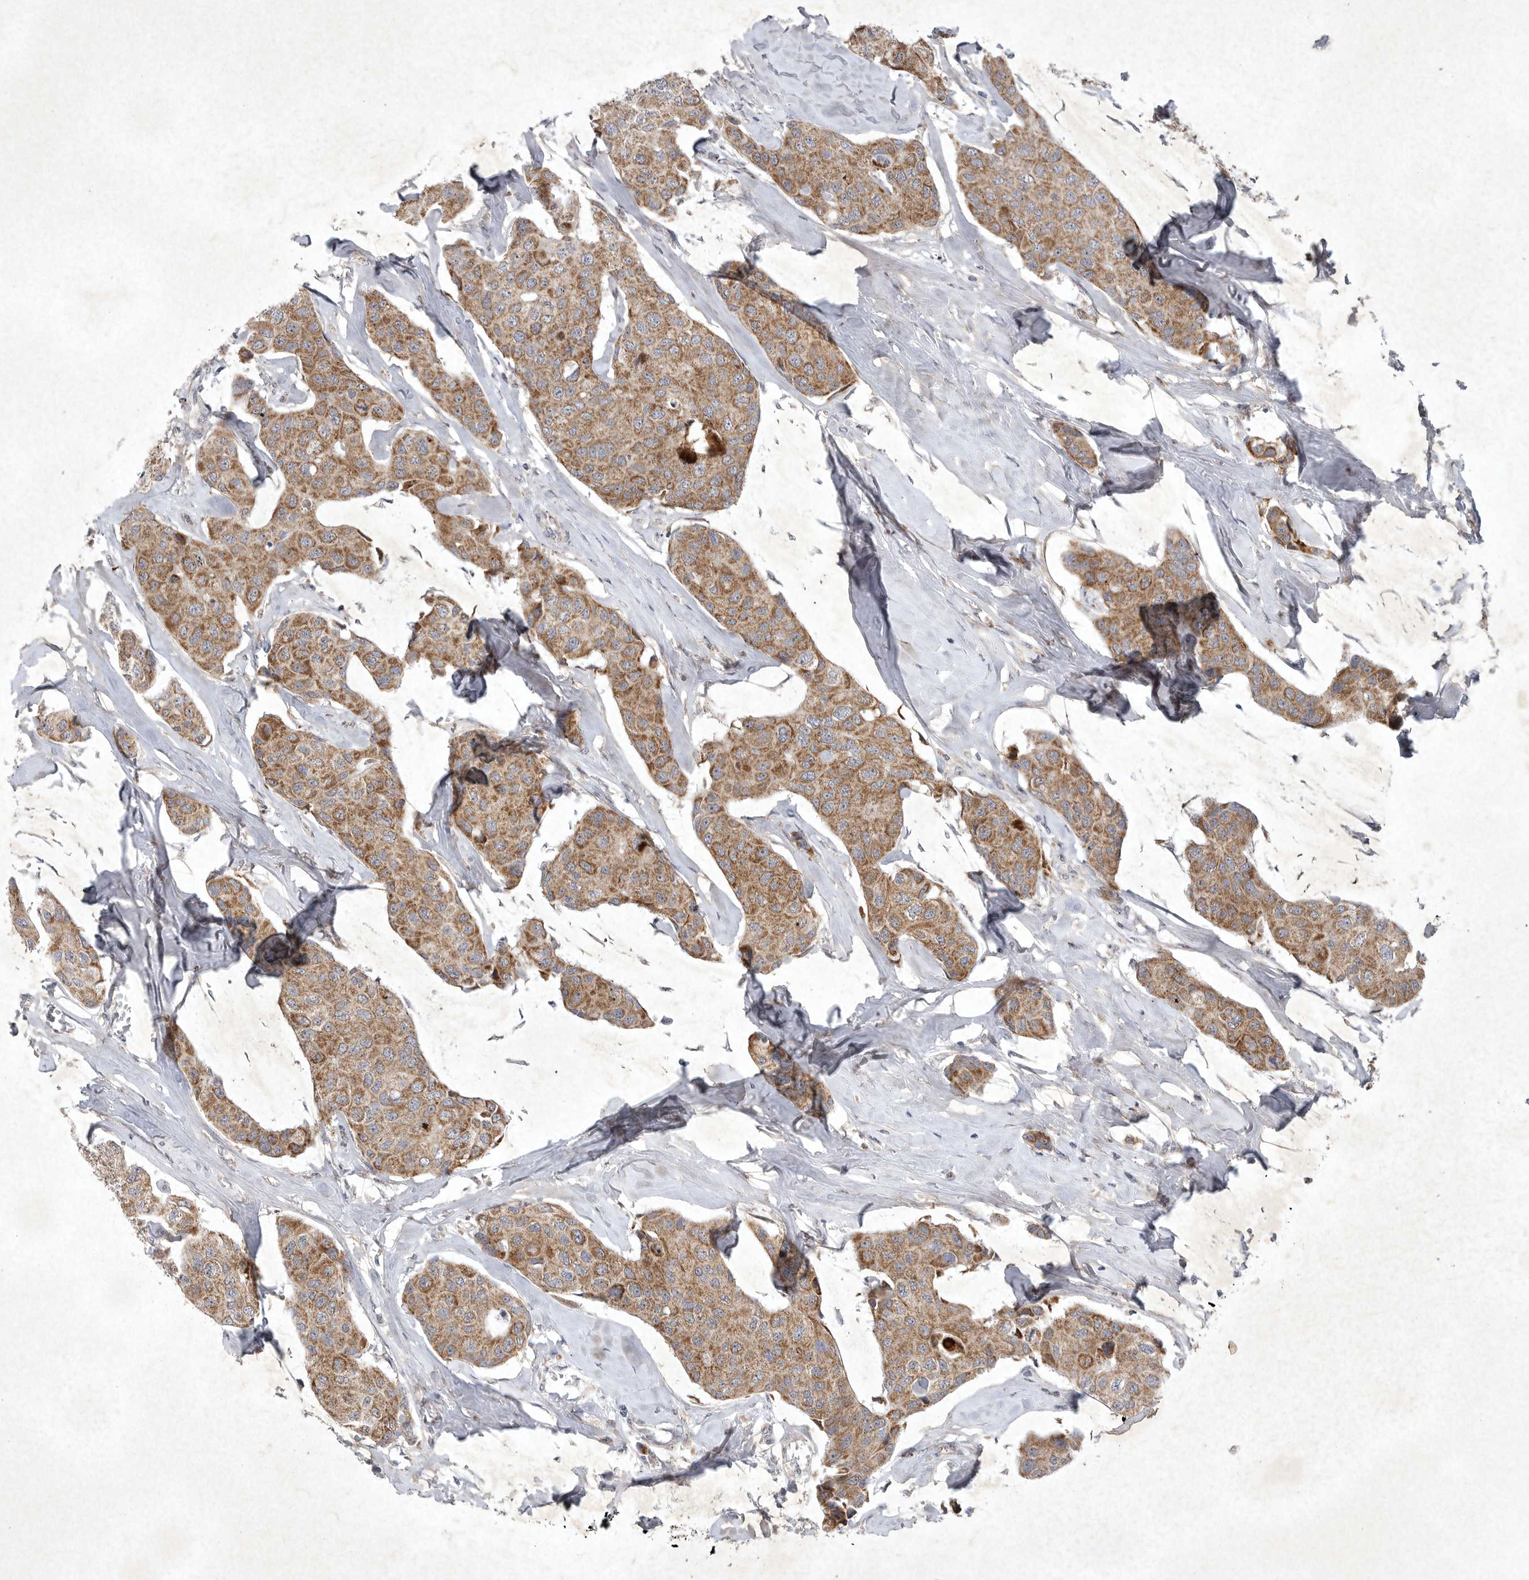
{"staining": {"intensity": "moderate", "quantity": ">75%", "location": "cytoplasmic/membranous"}, "tissue": "breast cancer", "cell_type": "Tumor cells", "image_type": "cancer", "snomed": [{"axis": "morphology", "description": "Duct carcinoma"}, {"axis": "topography", "description": "Breast"}], "caption": "Protein expression analysis of breast cancer (infiltrating ductal carcinoma) reveals moderate cytoplasmic/membranous staining in about >75% of tumor cells.", "gene": "DDR1", "patient": {"sex": "female", "age": 80}}